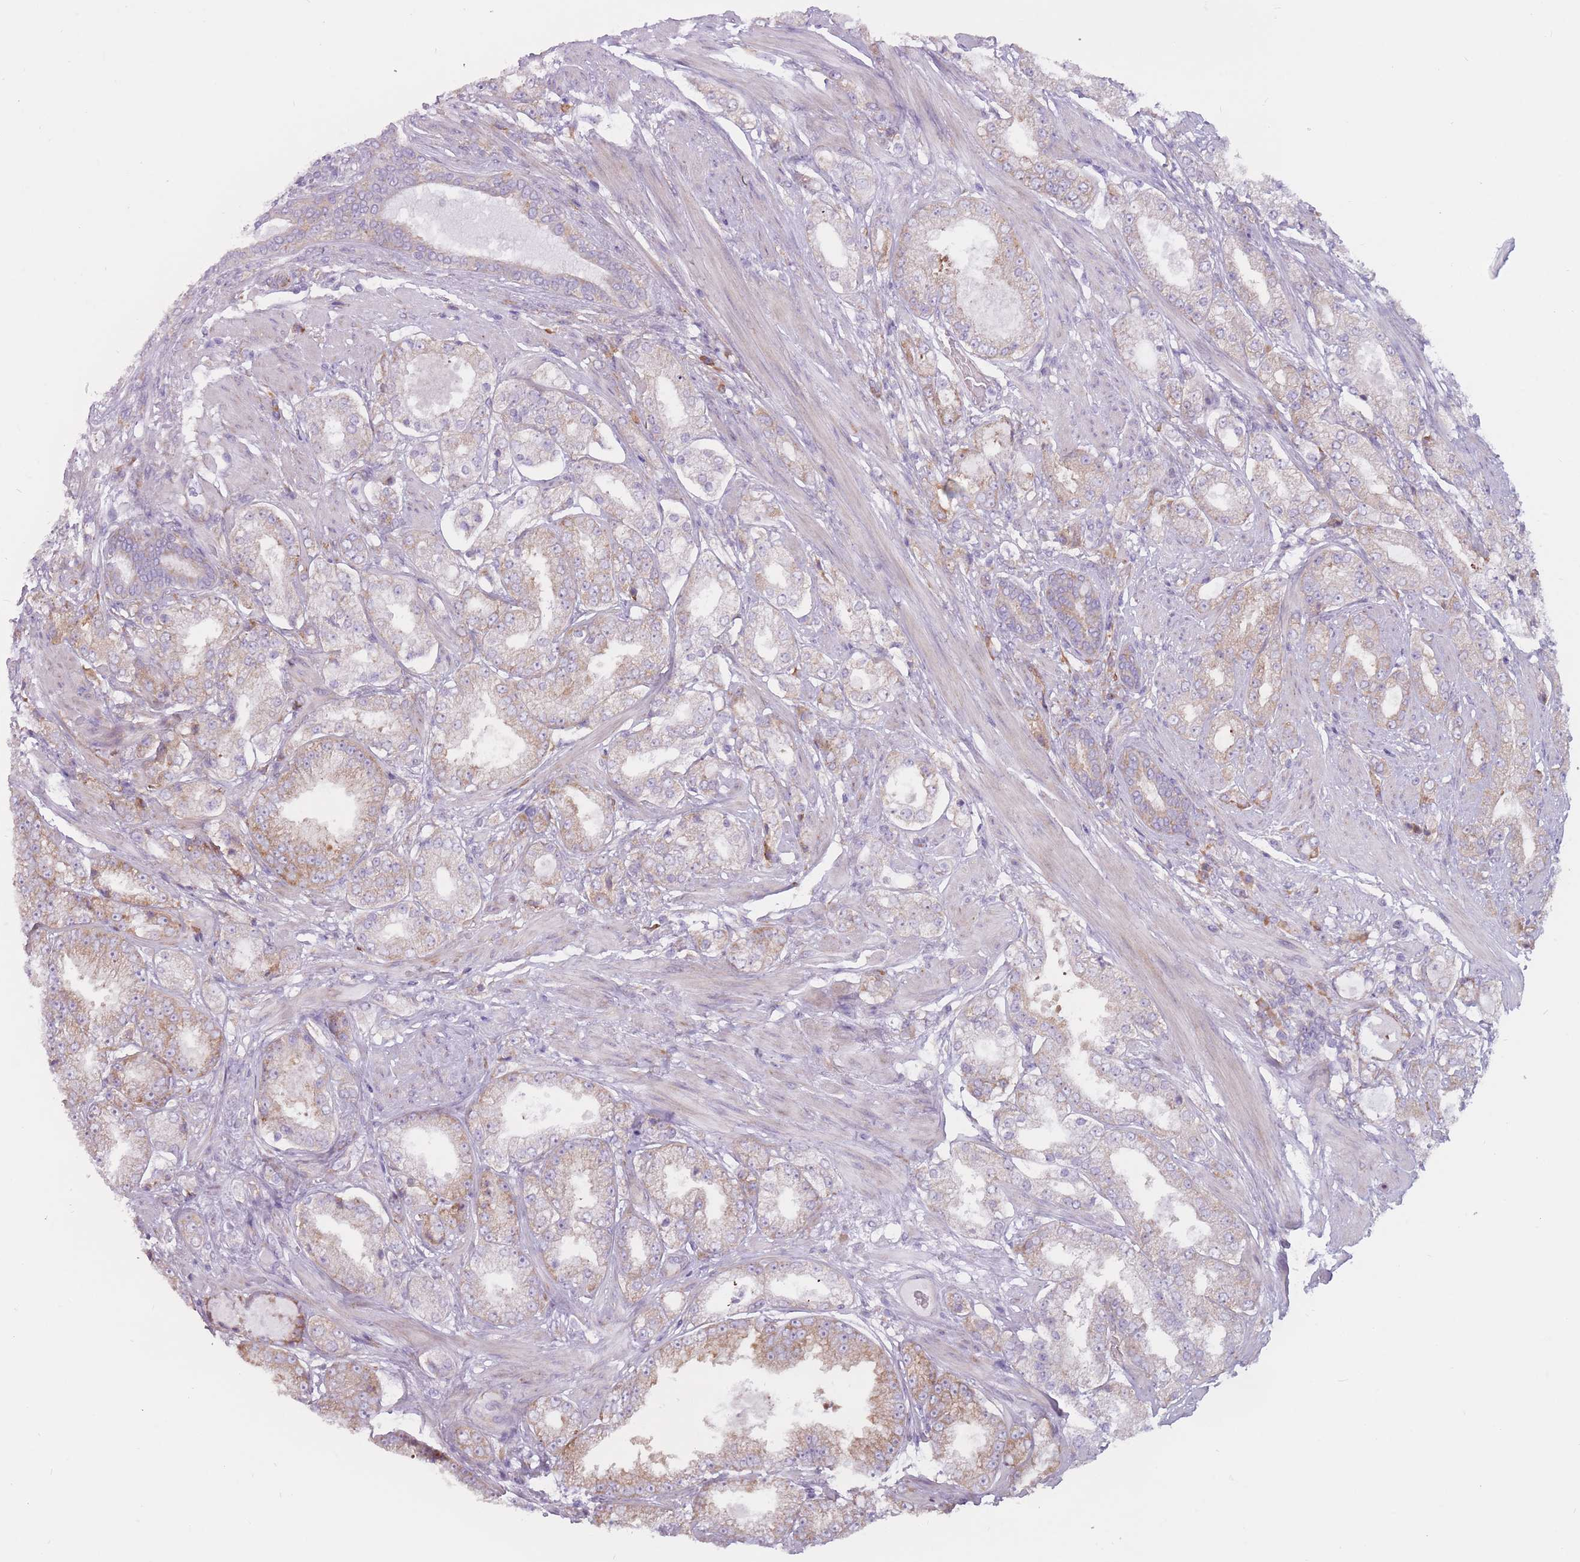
{"staining": {"intensity": "moderate", "quantity": "<25%", "location": "cytoplasmic/membranous"}, "tissue": "prostate cancer", "cell_type": "Tumor cells", "image_type": "cancer", "snomed": [{"axis": "morphology", "description": "Adenocarcinoma, High grade"}, {"axis": "topography", "description": "Prostate"}], "caption": "Moderate cytoplasmic/membranous staining for a protein is seen in about <25% of tumor cells of adenocarcinoma (high-grade) (prostate) using IHC.", "gene": "RPL18", "patient": {"sex": "male", "age": 68}}